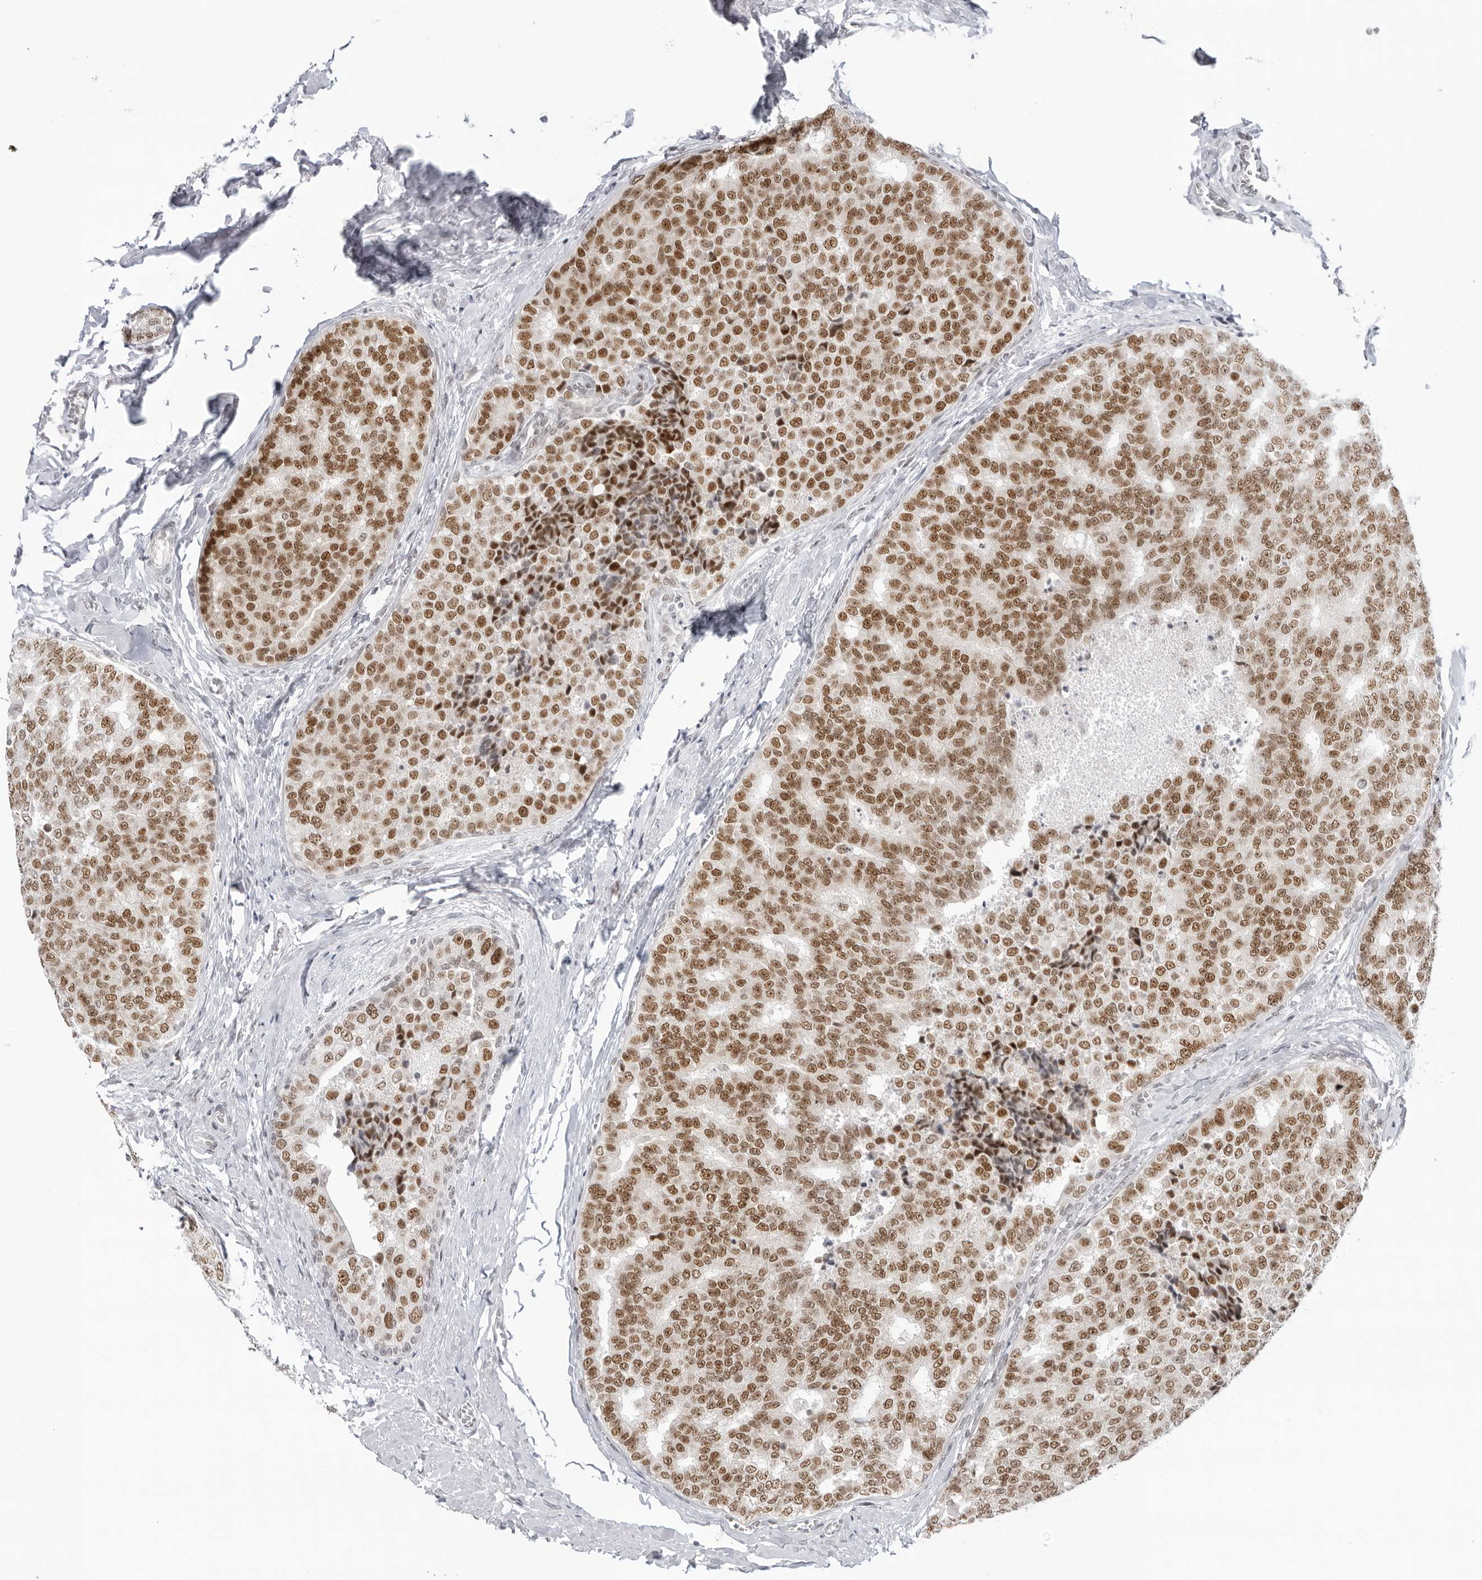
{"staining": {"intensity": "moderate", "quantity": ">75%", "location": "nuclear"}, "tissue": "breast cancer", "cell_type": "Tumor cells", "image_type": "cancer", "snomed": [{"axis": "morphology", "description": "Normal tissue, NOS"}, {"axis": "morphology", "description": "Duct carcinoma"}, {"axis": "topography", "description": "Breast"}], "caption": "Intraductal carcinoma (breast) tissue reveals moderate nuclear expression in approximately >75% of tumor cells, visualized by immunohistochemistry.", "gene": "FOXK2", "patient": {"sex": "female", "age": 43}}